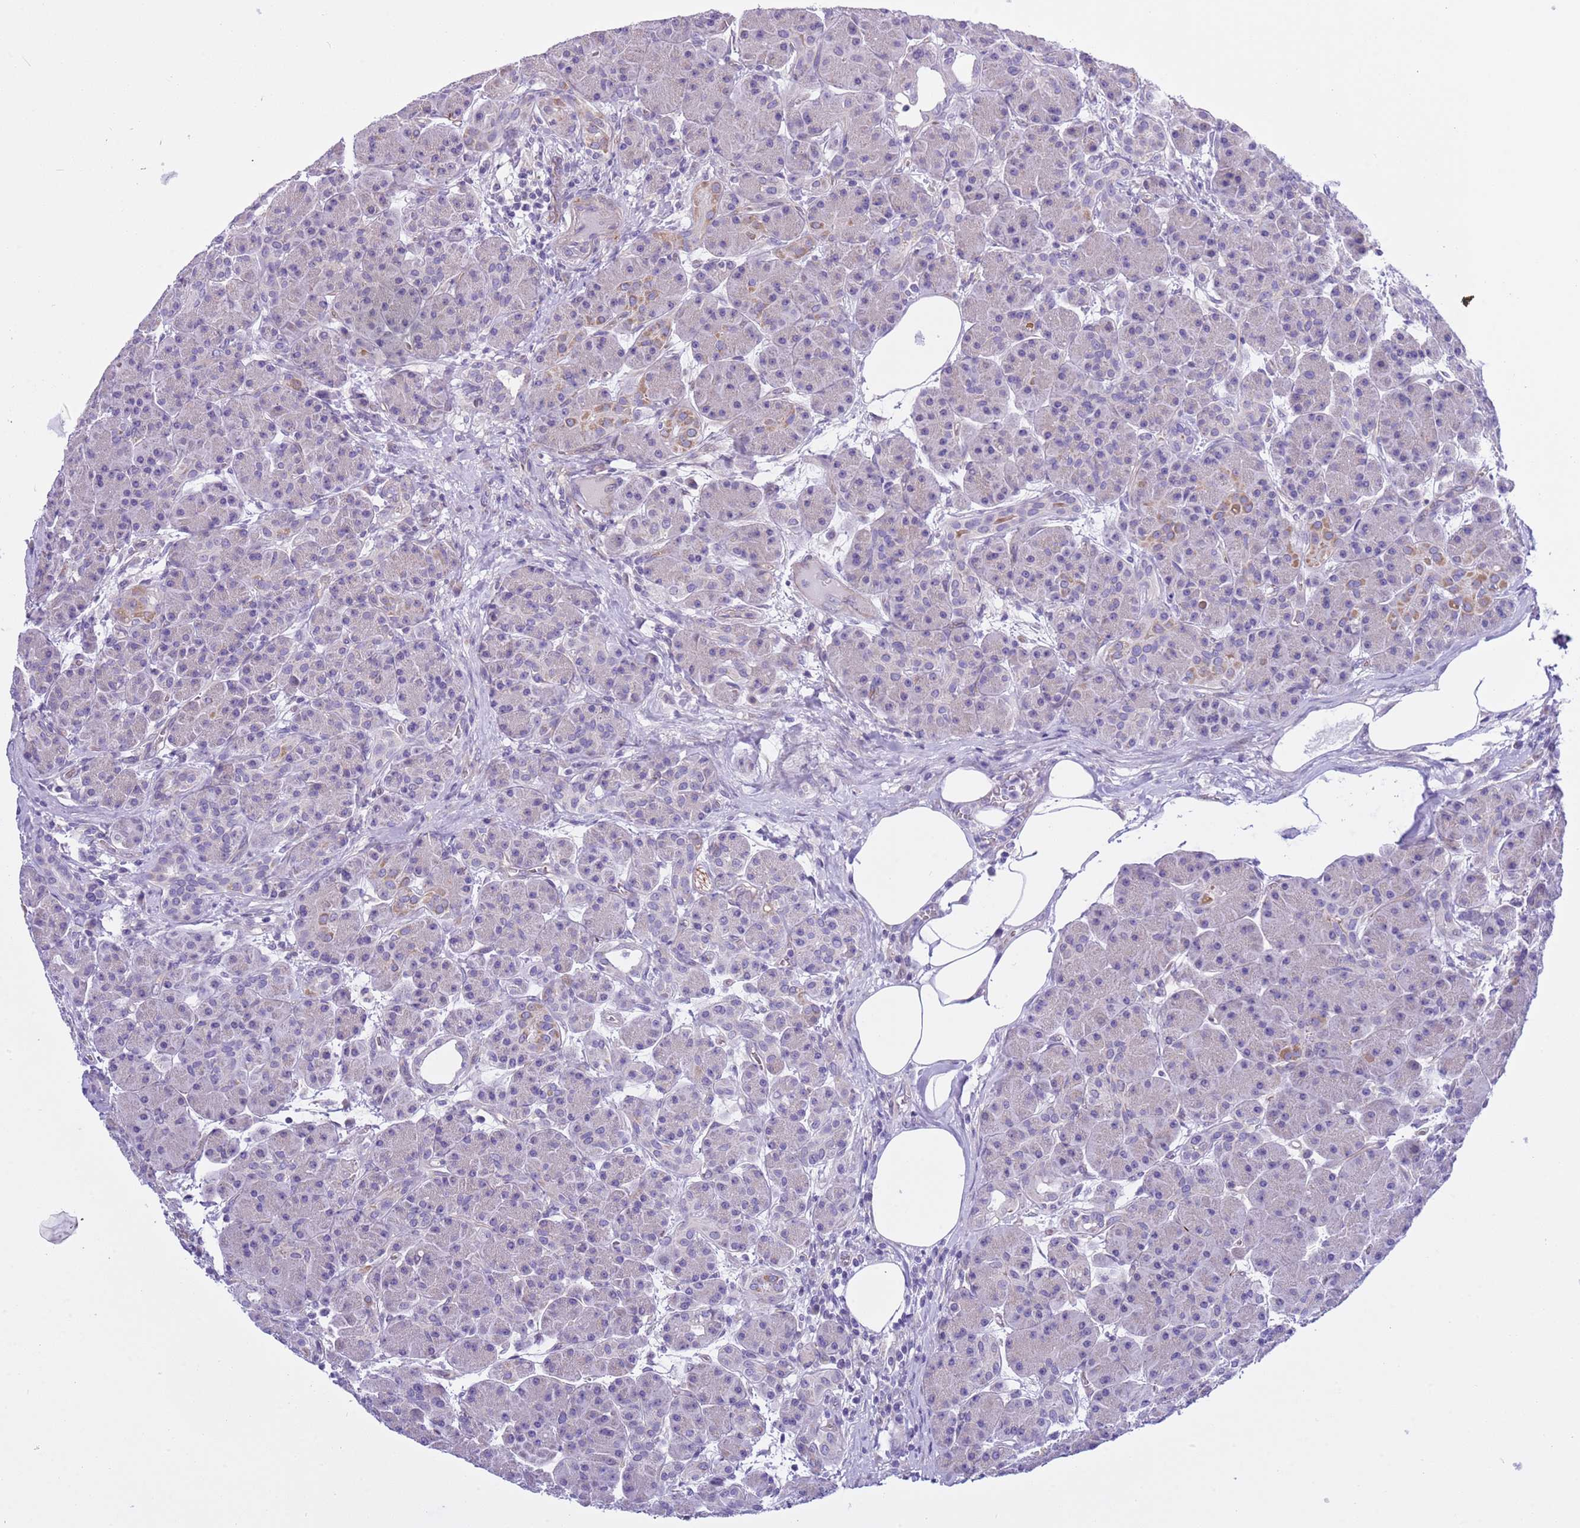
{"staining": {"intensity": "negative", "quantity": "none", "location": "none"}, "tissue": "pancreas", "cell_type": "Exocrine glandular cells", "image_type": "normal", "snomed": [{"axis": "morphology", "description": "Normal tissue, NOS"}, {"axis": "topography", "description": "Pancreas"}], "caption": "IHC of normal pancreas displays no staining in exocrine glandular cells. (Brightfield microscopy of DAB (3,3'-diaminobenzidine) immunohistochemistry (IHC) at high magnification).", "gene": "NET1", "patient": {"sex": "male", "age": 63}}